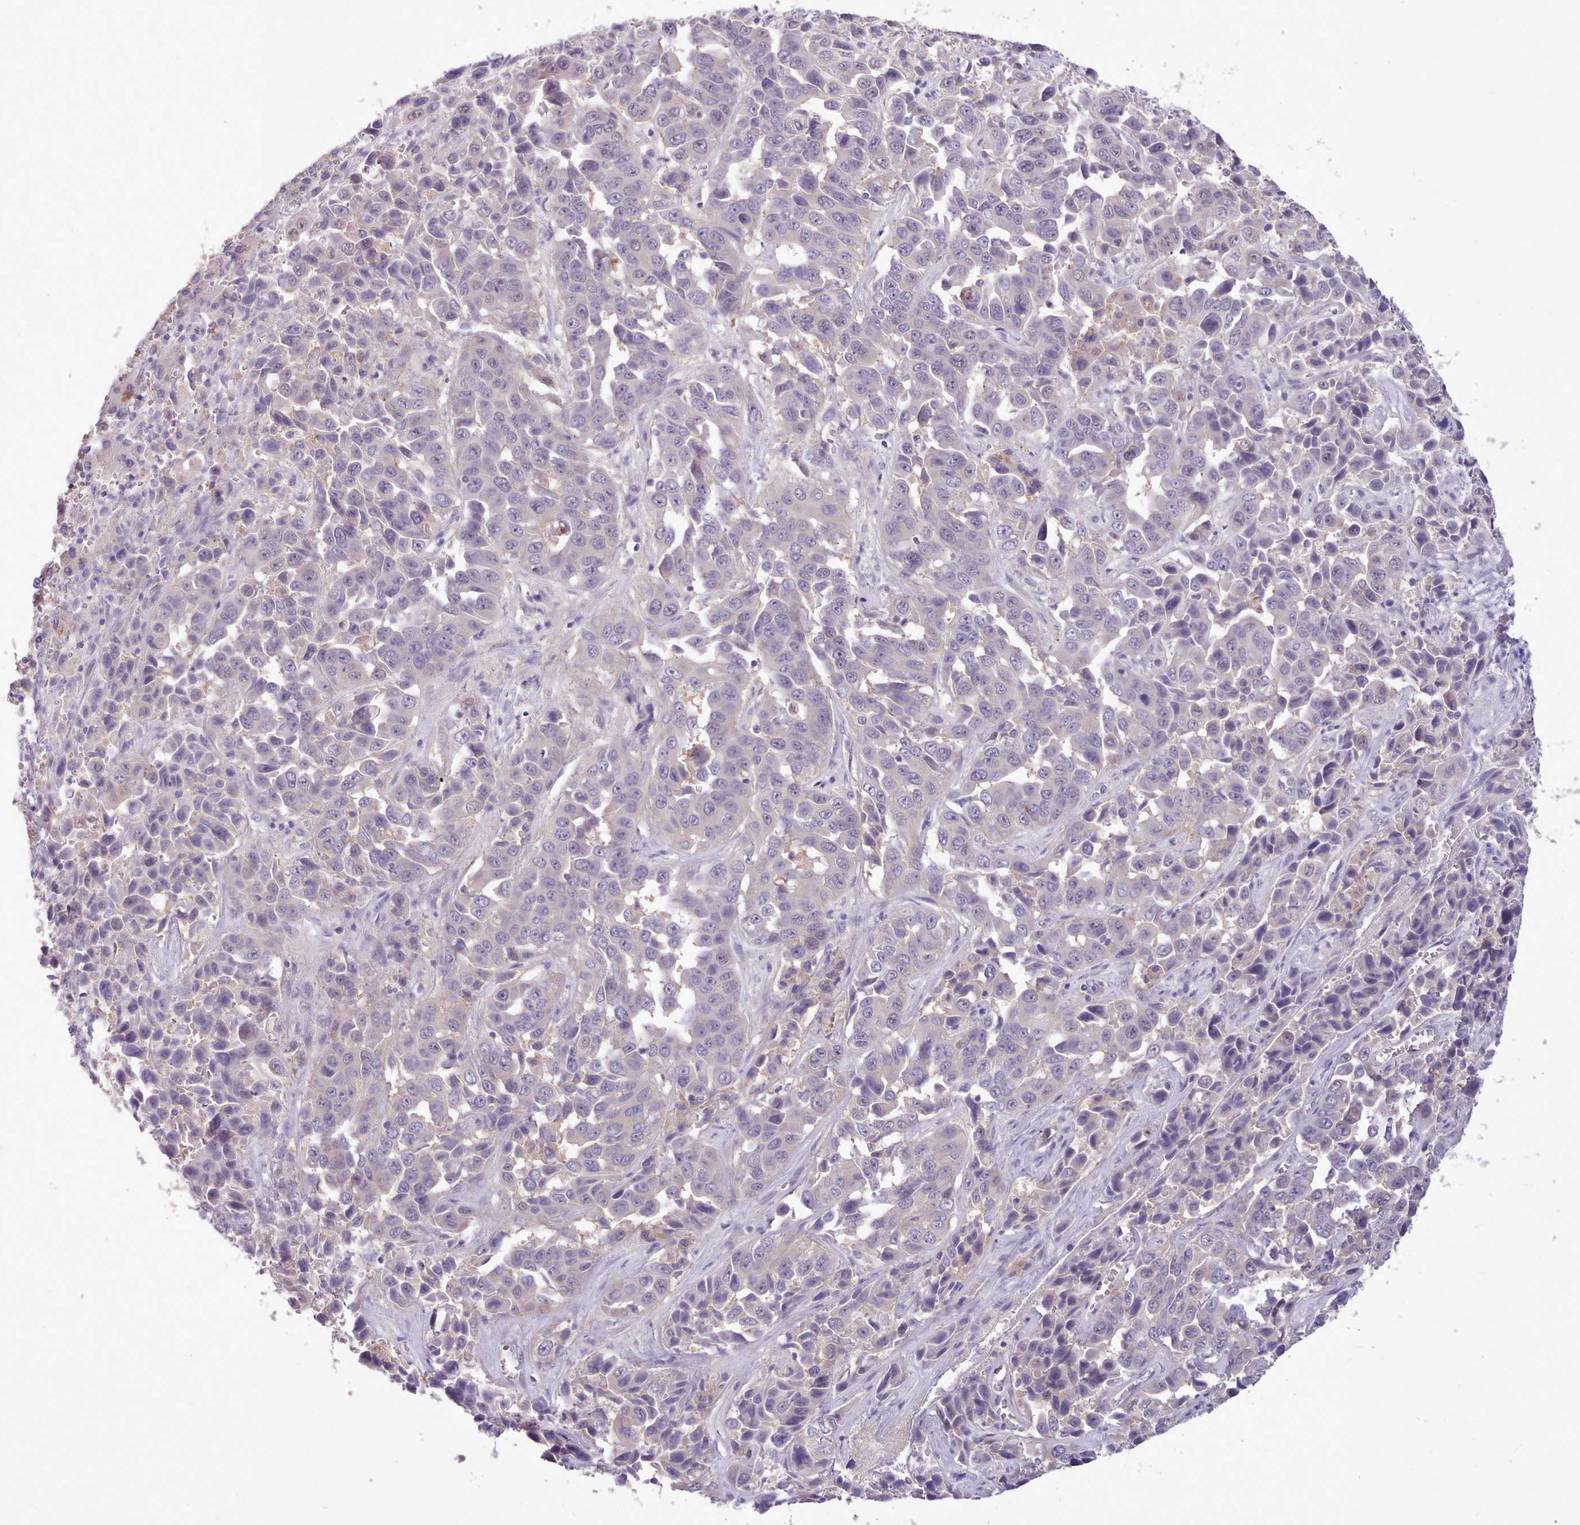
{"staining": {"intensity": "negative", "quantity": "none", "location": "none"}, "tissue": "liver cancer", "cell_type": "Tumor cells", "image_type": "cancer", "snomed": [{"axis": "morphology", "description": "Cholangiocarcinoma"}, {"axis": "topography", "description": "Liver"}], "caption": "Liver cholangiocarcinoma was stained to show a protein in brown. There is no significant positivity in tumor cells.", "gene": "ZNF607", "patient": {"sex": "female", "age": 52}}